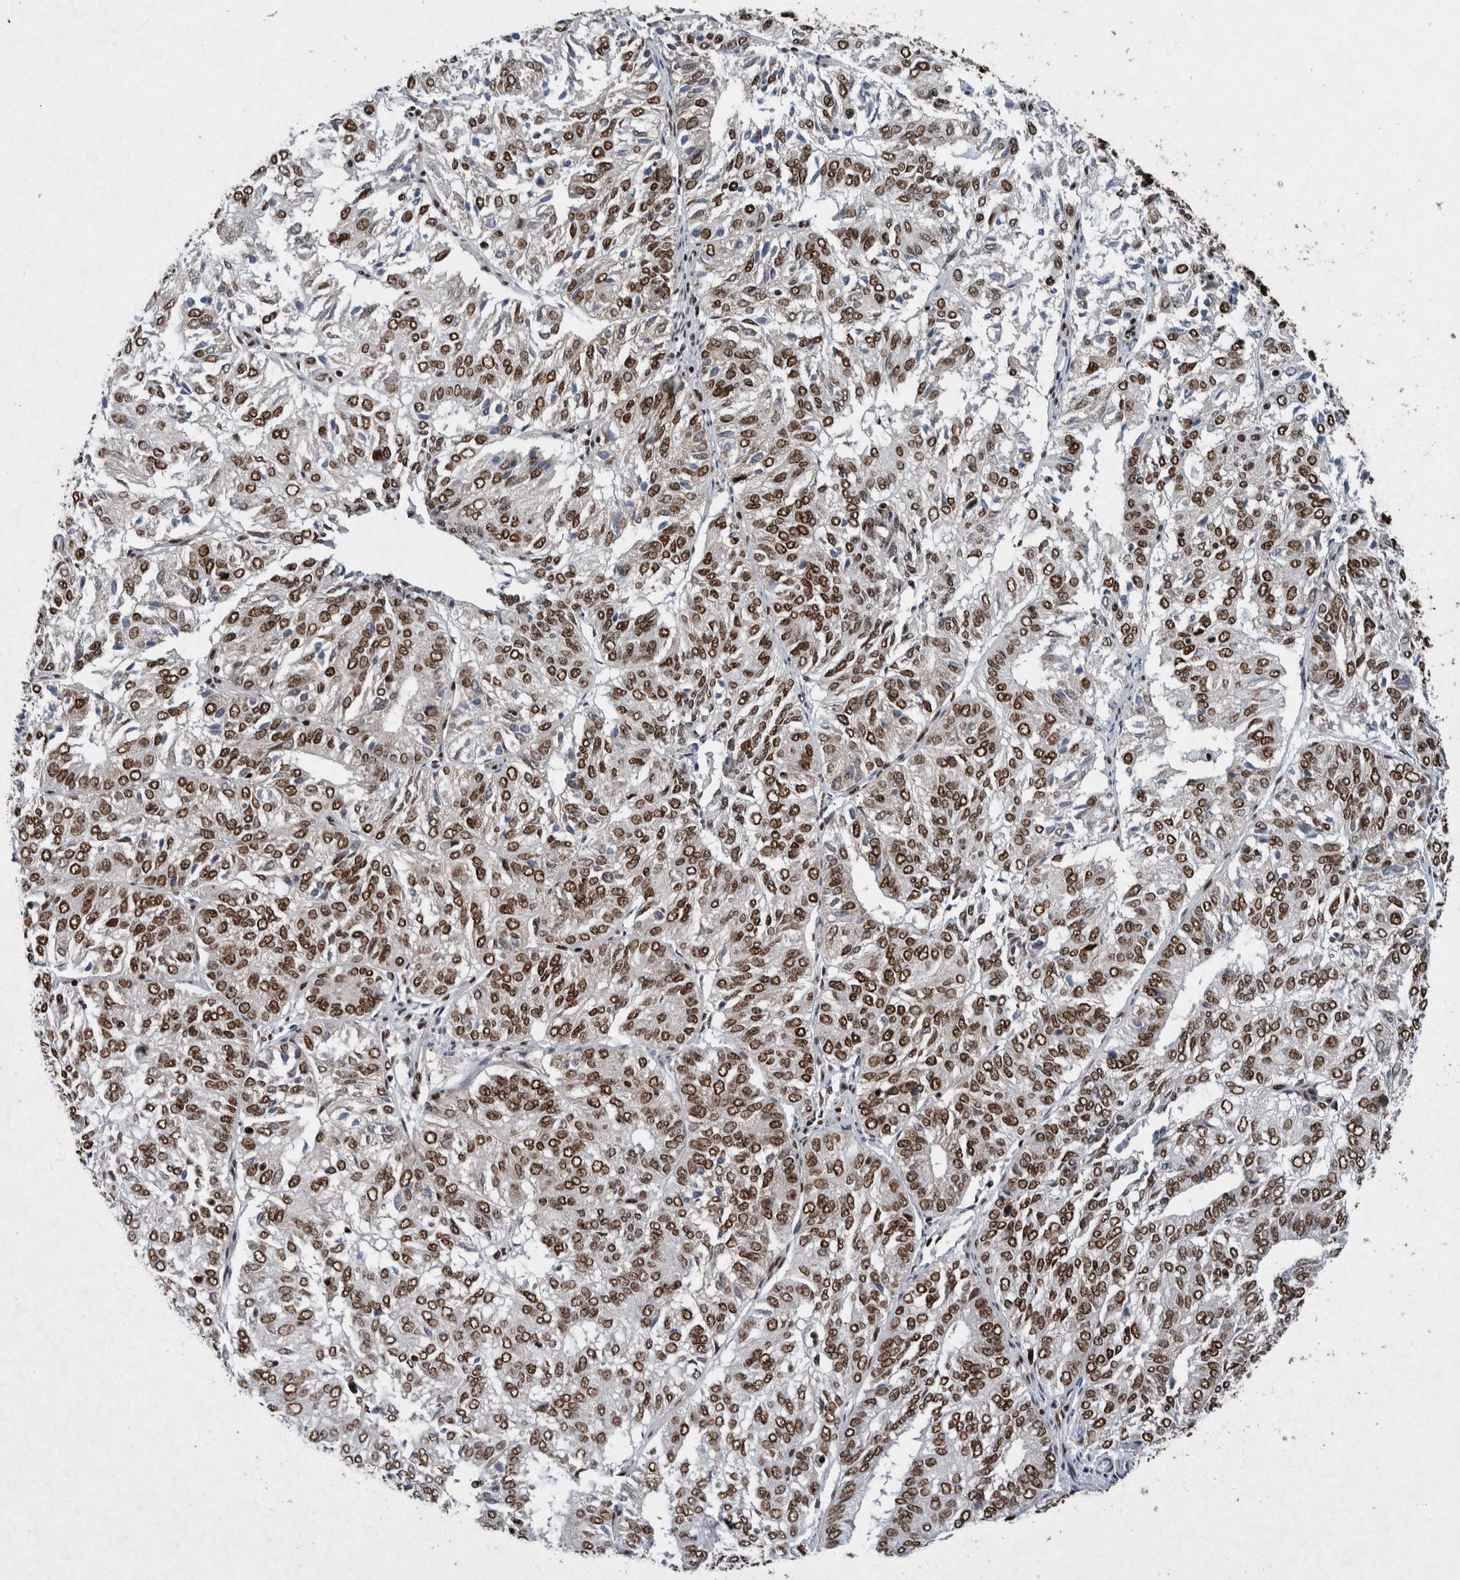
{"staining": {"intensity": "strong", "quantity": ">75%", "location": "nuclear"}, "tissue": "endometrial cancer", "cell_type": "Tumor cells", "image_type": "cancer", "snomed": [{"axis": "morphology", "description": "Adenocarcinoma, NOS"}, {"axis": "topography", "description": "Uterus"}], "caption": "Immunohistochemistry of human endometrial adenocarcinoma demonstrates high levels of strong nuclear staining in approximately >75% of tumor cells. (DAB (3,3'-diaminobenzidine) IHC with brightfield microscopy, high magnification).", "gene": "TAF10", "patient": {"sex": "female", "age": 60}}